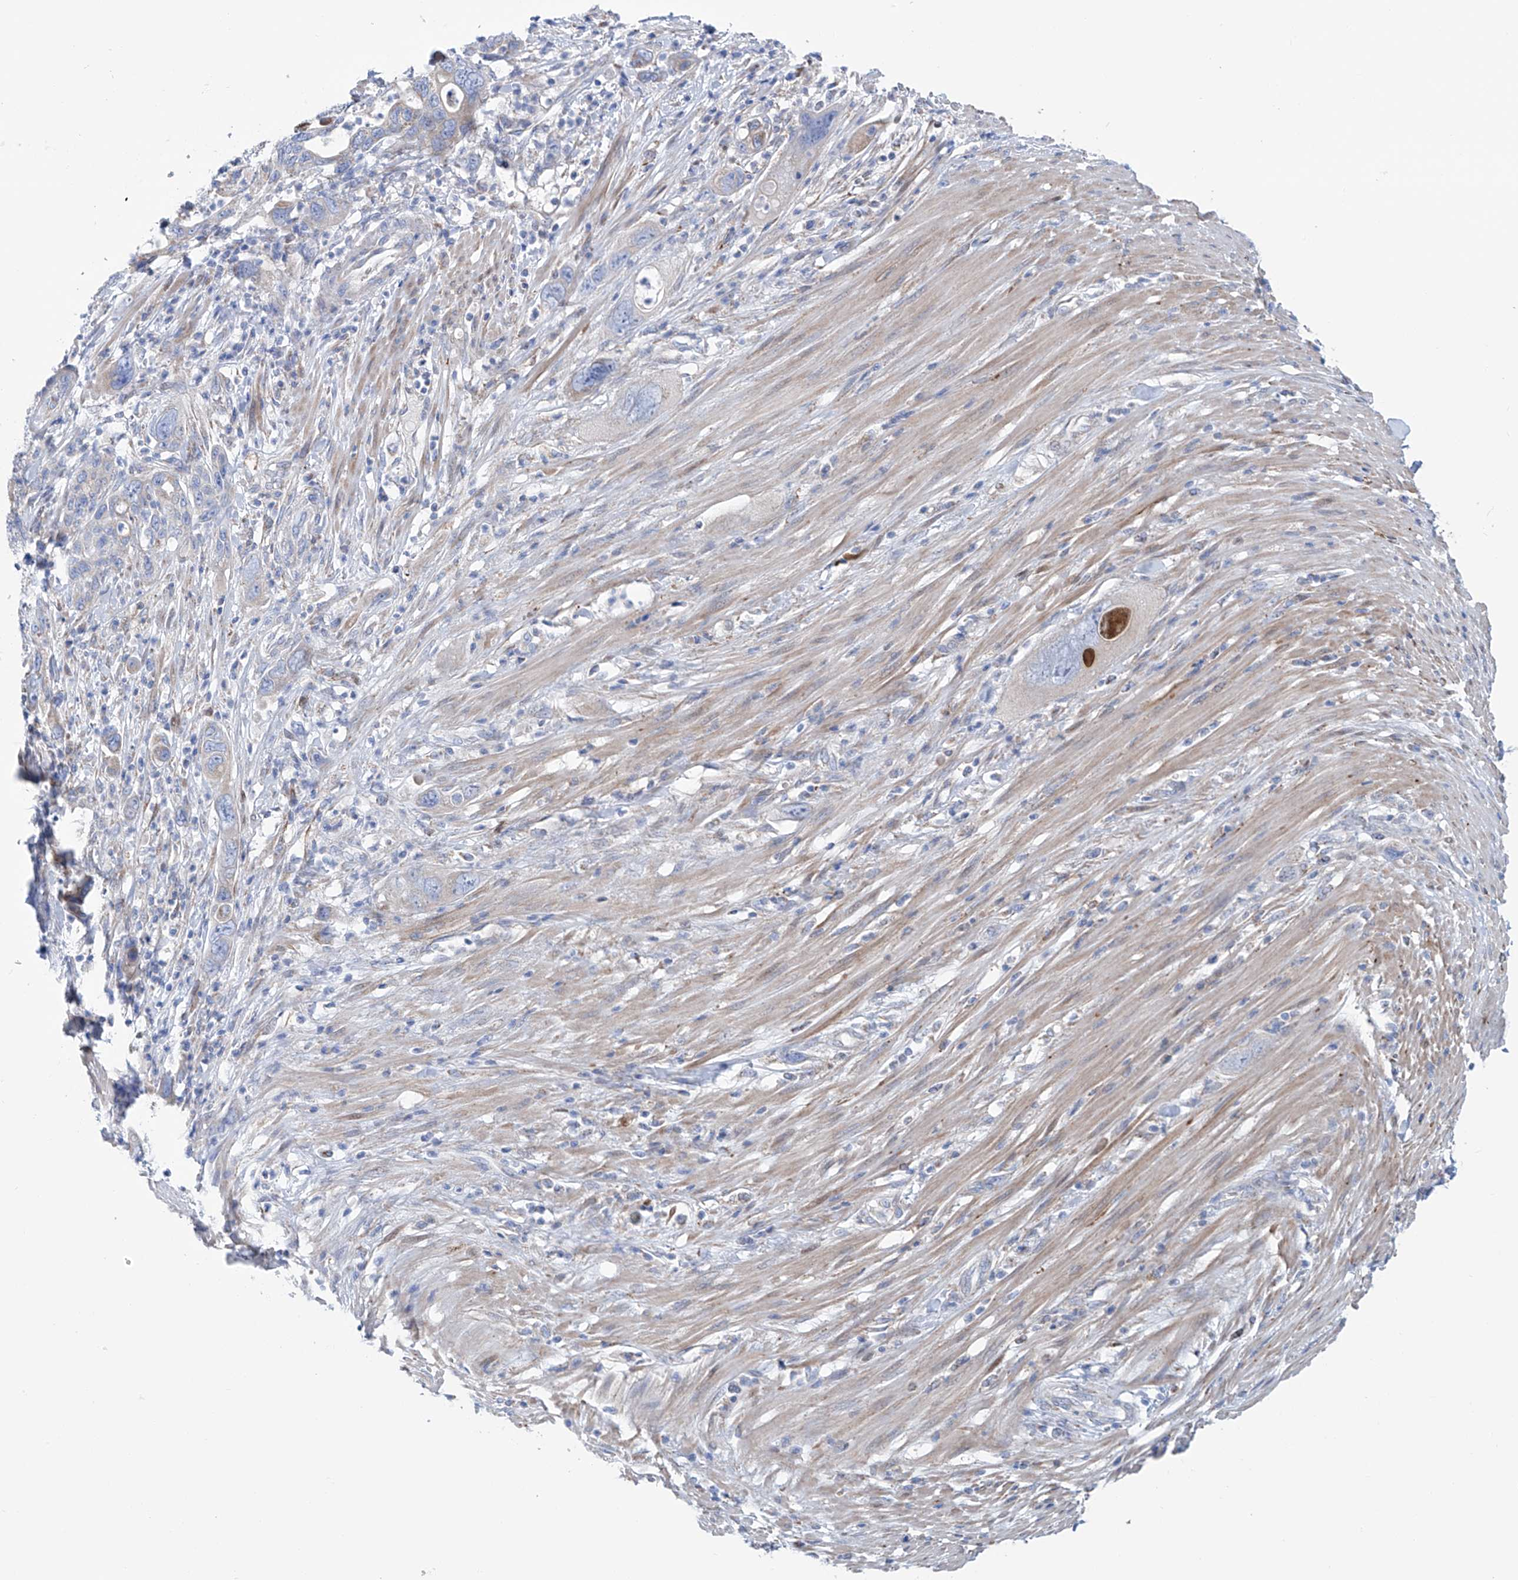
{"staining": {"intensity": "weak", "quantity": "25%-75%", "location": "cytoplasmic/membranous"}, "tissue": "pancreatic cancer", "cell_type": "Tumor cells", "image_type": "cancer", "snomed": [{"axis": "morphology", "description": "Adenocarcinoma, NOS"}, {"axis": "topography", "description": "Pancreas"}], "caption": "Immunohistochemistry (DAB) staining of human pancreatic adenocarcinoma demonstrates weak cytoplasmic/membranous protein staining in about 25%-75% of tumor cells.", "gene": "ALDH6A1", "patient": {"sex": "female", "age": 71}}